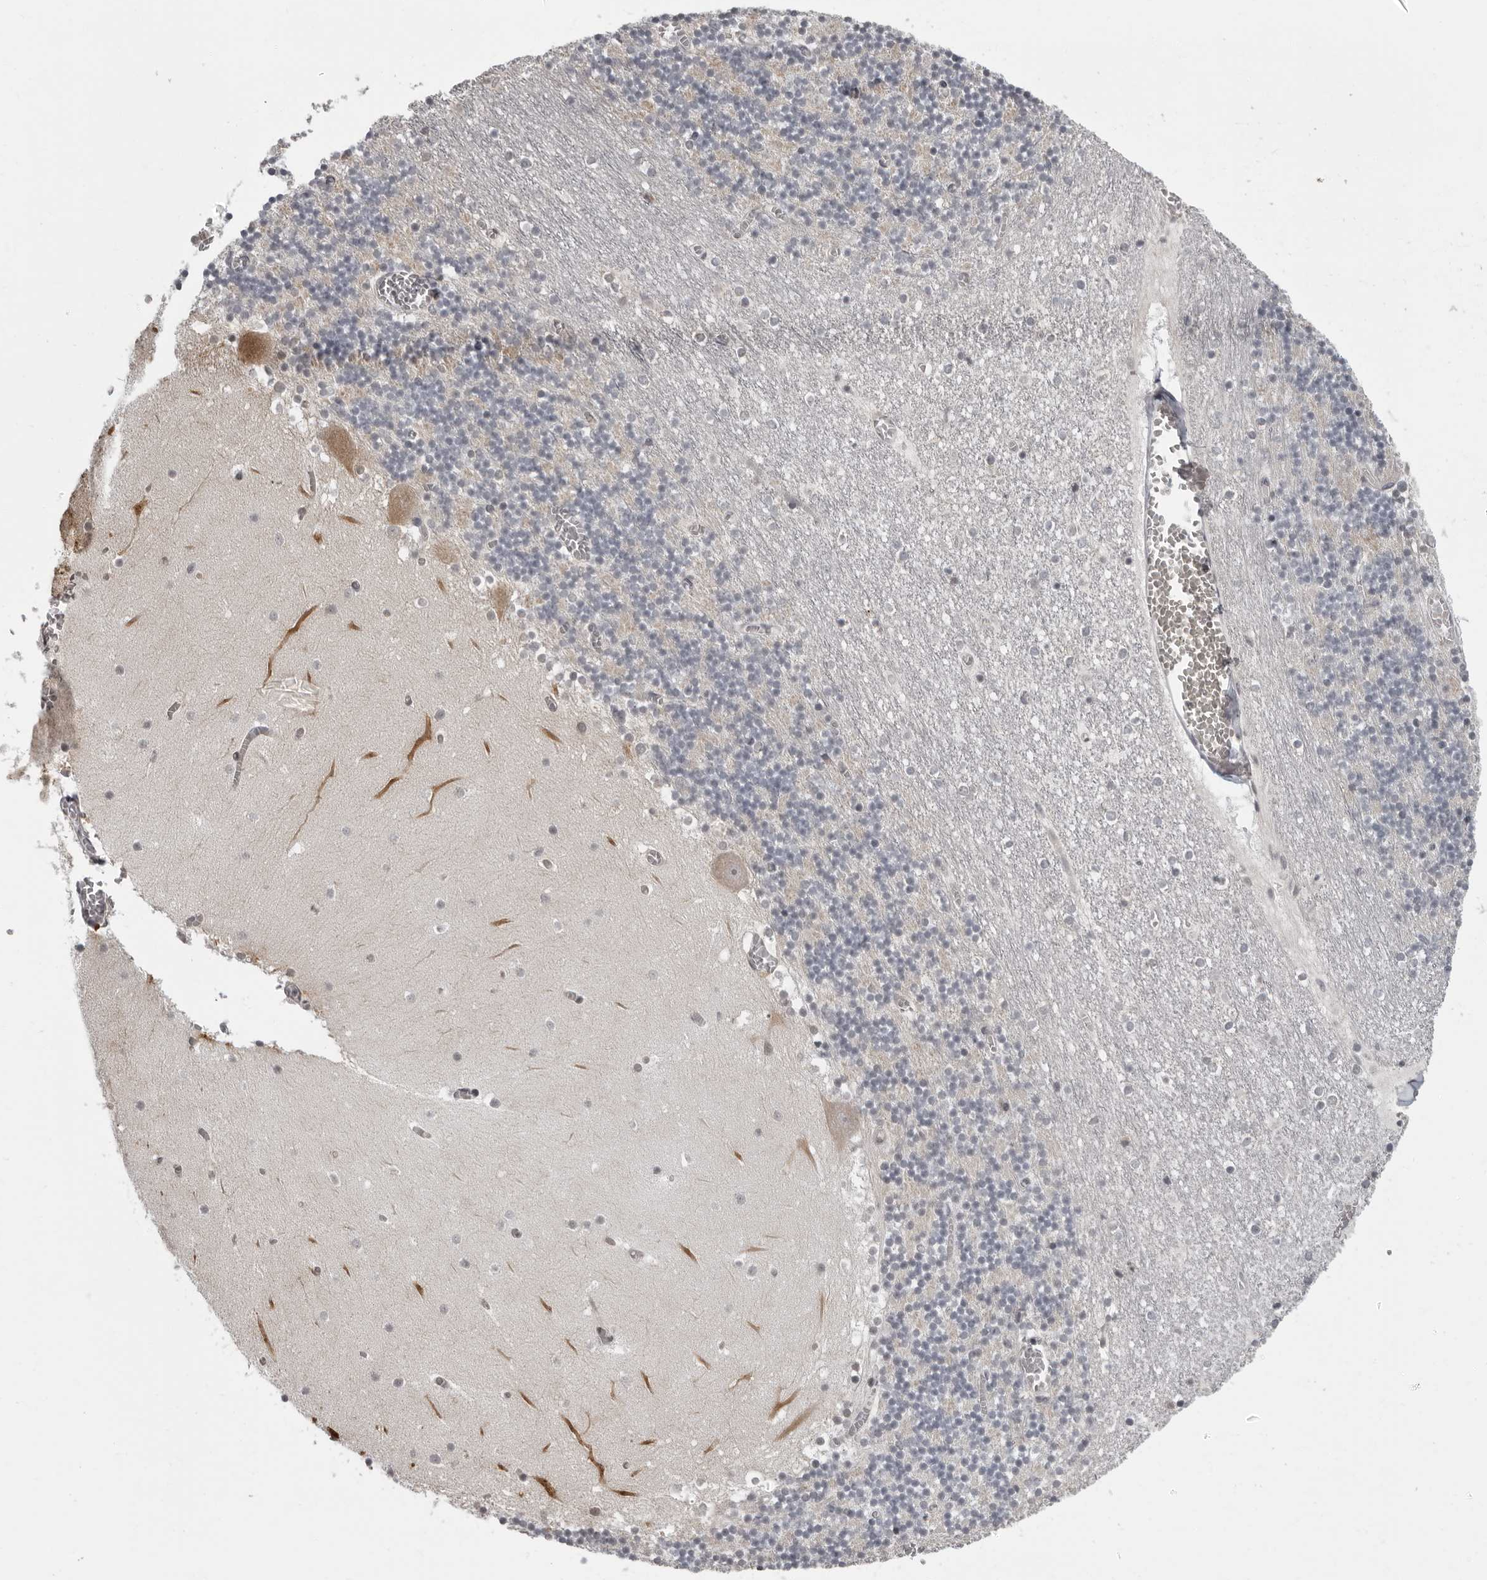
{"staining": {"intensity": "negative", "quantity": "none", "location": "none"}, "tissue": "cerebellum", "cell_type": "Cells in granular layer", "image_type": "normal", "snomed": [{"axis": "morphology", "description": "Normal tissue, NOS"}, {"axis": "topography", "description": "Cerebellum"}], "caption": "Immunohistochemical staining of unremarkable cerebellum shows no significant positivity in cells in granular layer. (IHC, brightfield microscopy, high magnification).", "gene": "RTCA", "patient": {"sex": "female", "age": 28}}